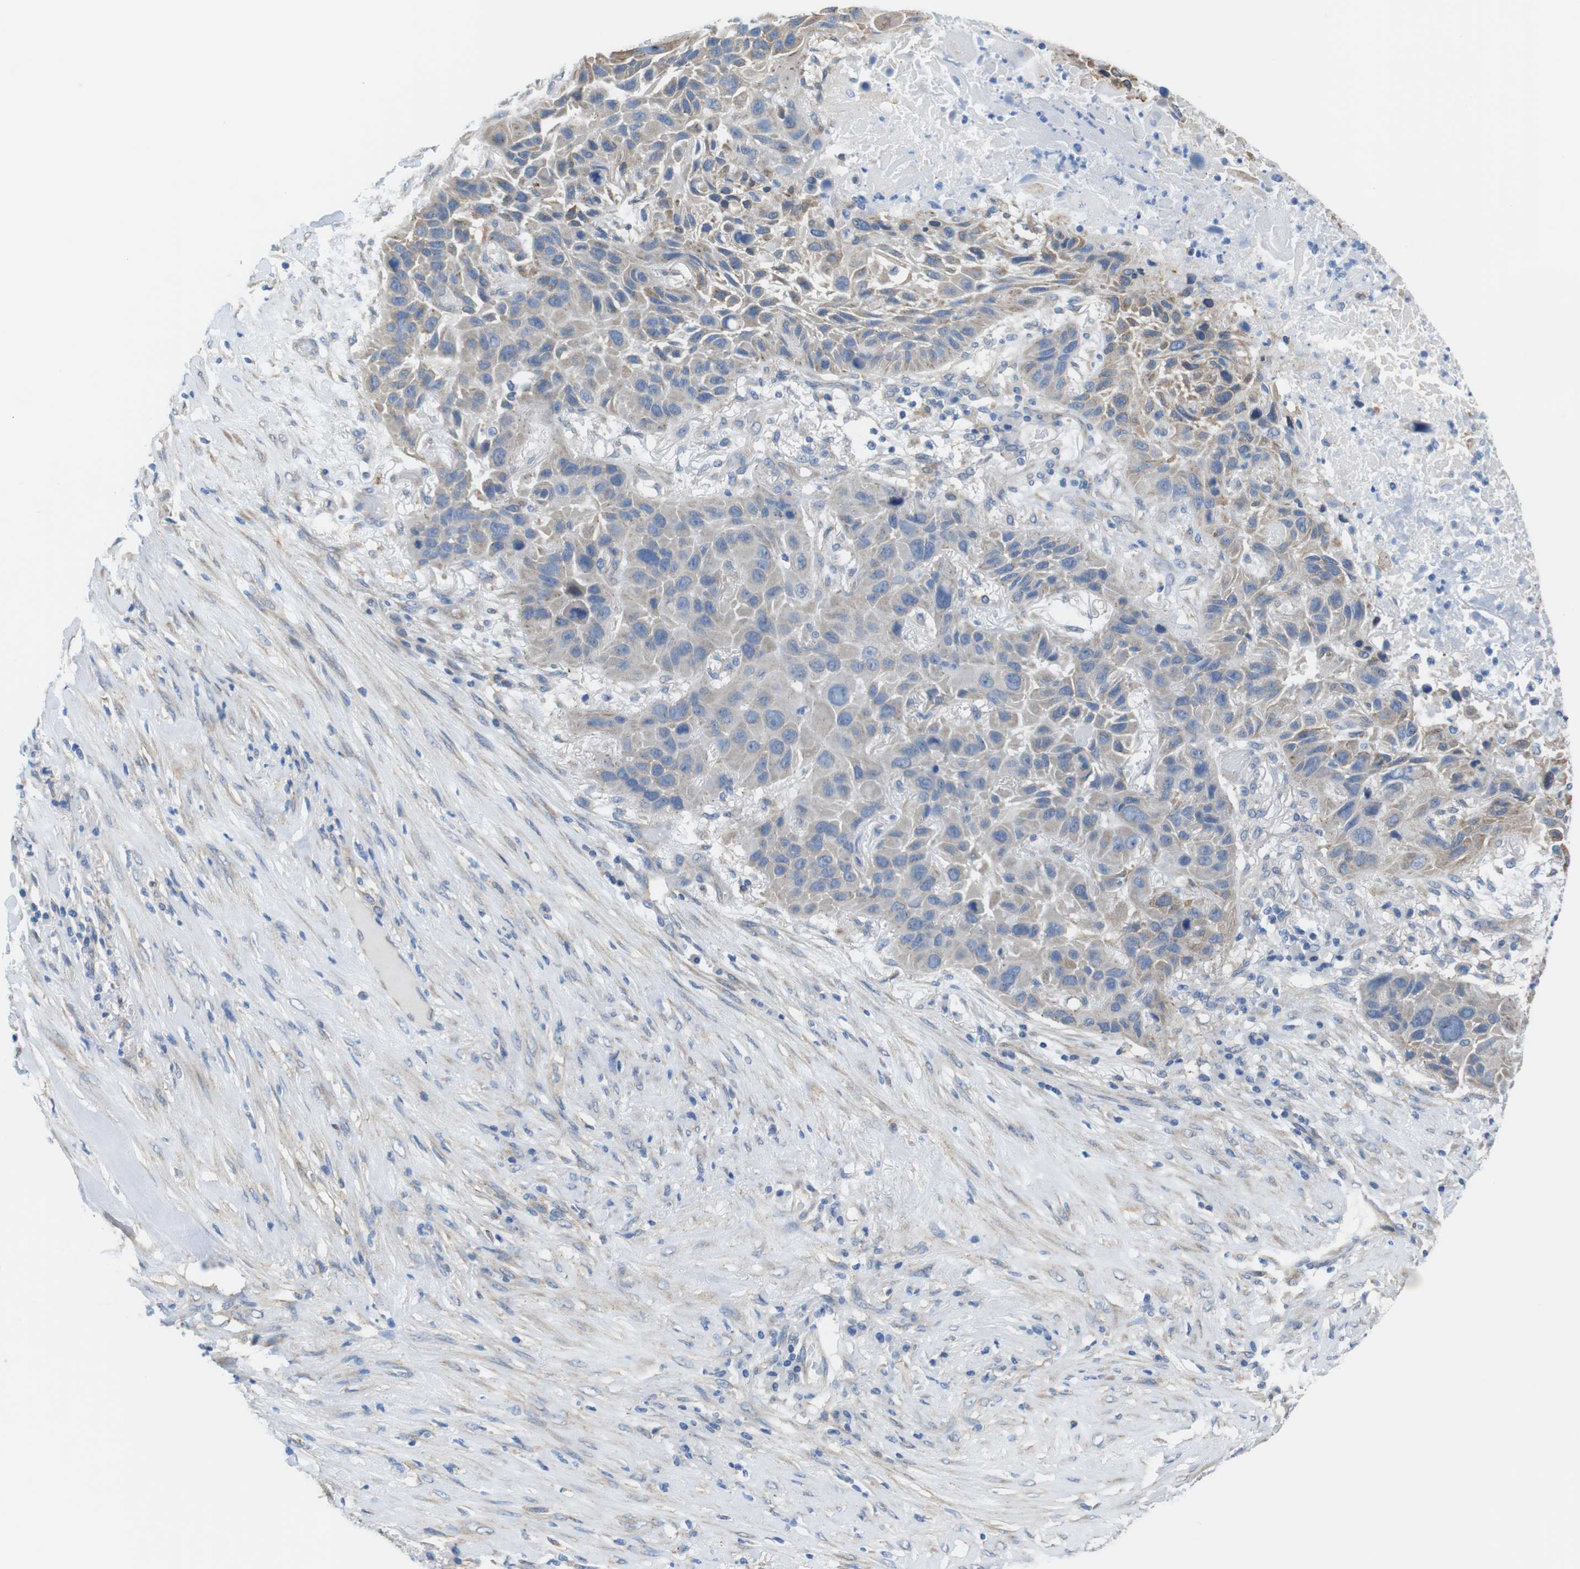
{"staining": {"intensity": "weak", "quantity": "25%-75%", "location": "cytoplasmic/membranous"}, "tissue": "lung cancer", "cell_type": "Tumor cells", "image_type": "cancer", "snomed": [{"axis": "morphology", "description": "Squamous cell carcinoma, NOS"}, {"axis": "topography", "description": "Lung"}], "caption": "Protein expression analysis of lung squamous cell carcinoma shows weak cytoplasmic/membranous expression in about 25%-75% of tumor cells.", "gene": "CDH8", "patient": {"sex": "male", "age": 57}}